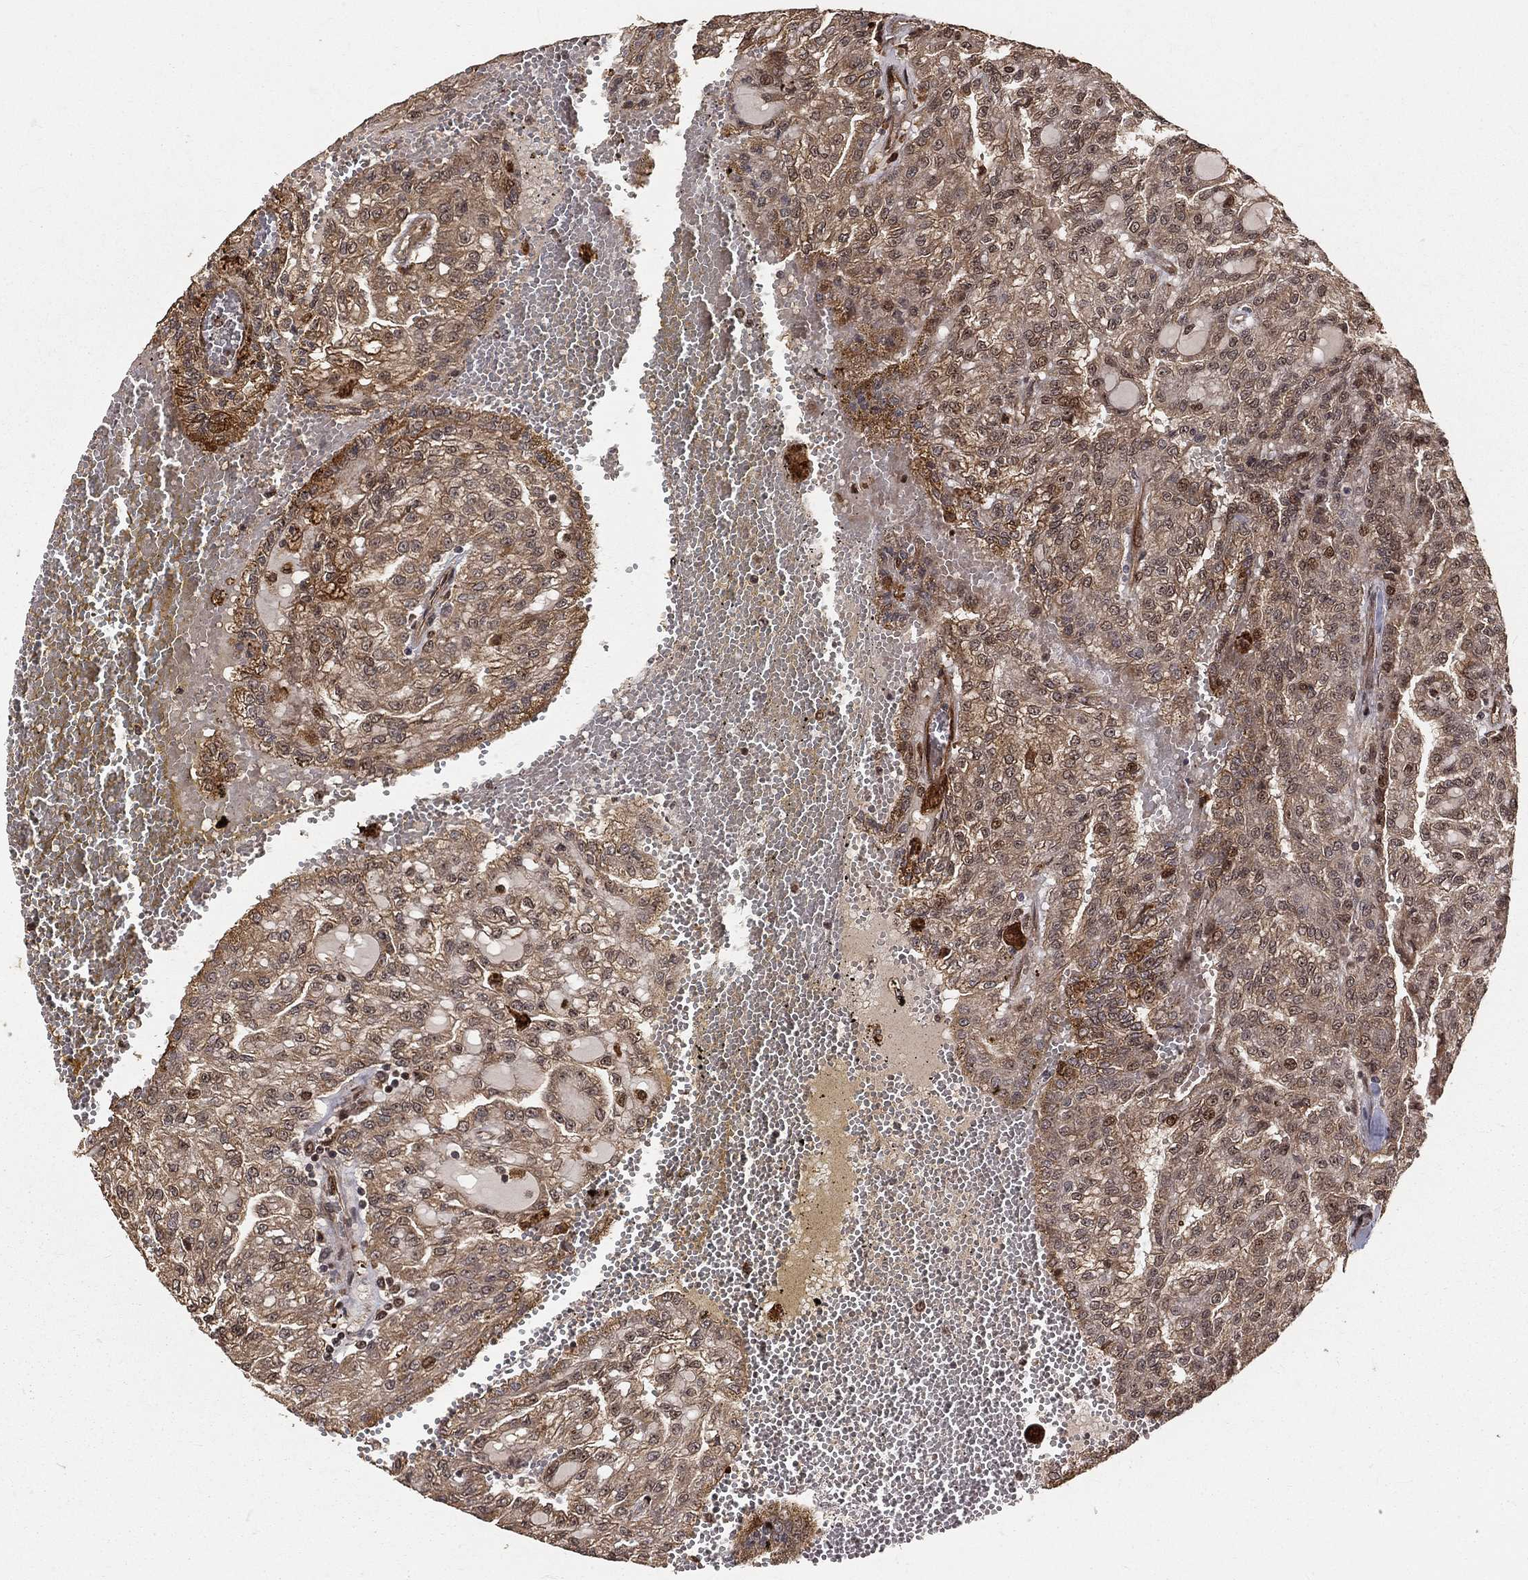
{"staining": {"intensity": "moderate", "quantity": "<25%", "location": "cytoplasmic/membranous"}, "tissue": "renal cancer", "cell_type": "Tumor cells", "image_type": "cancer", "snomed": [{"axis": "morphology", "description": "Adenocarcinoma, NOS"}, {"axis": "topography", "description": "Kidney"}], "caption": "About <25% of tumor cells in renal cancer (adenocarcinoma) exhibit moderate cytoplasmic/membranous protein staining as visualized by brown immunohistochemical staining.", "gene": "MAPK1", "patient": {"sex": "male", "age": 63}}